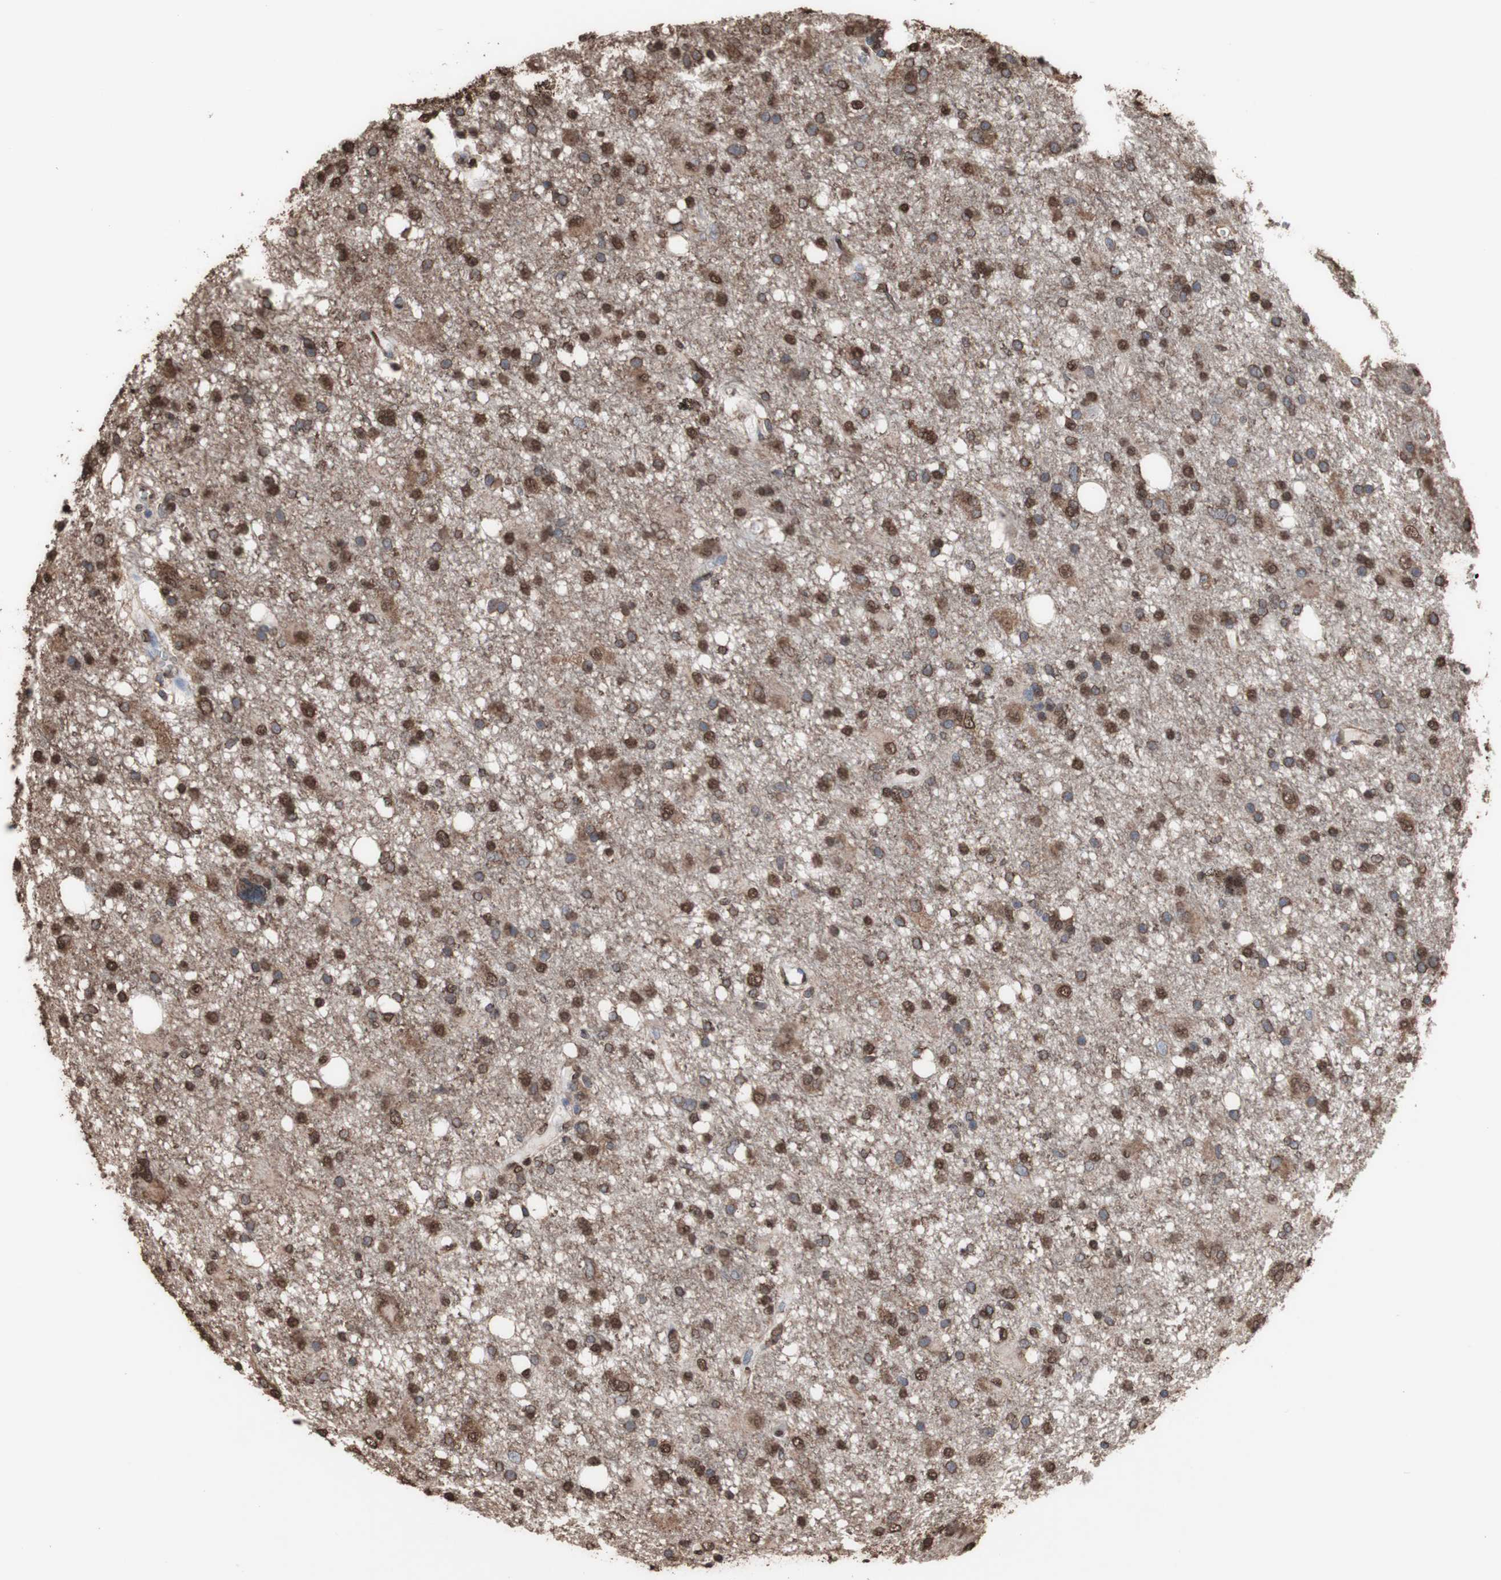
{"staining": {"intensity": "strong", "quantity": ">75%", "location": "cytoplasmic/membranous,nuclear"}, "tissue": "glioma", "cell_type": "Tumor cells", "image_type": "cancer", "snomed": [{"axis": "morphology", "description": "Glioma, malignant, High grade"}, {"axis": "topography", "description": "Brain"}], "caption": "Protein analysis of glioma tissue reveals strong cytoplasmic/membranous and nuclear positivity in approximately >75% of tumor cells.", "gene": "PIDD1", "patient": {"sex": "female", "age": 59}}